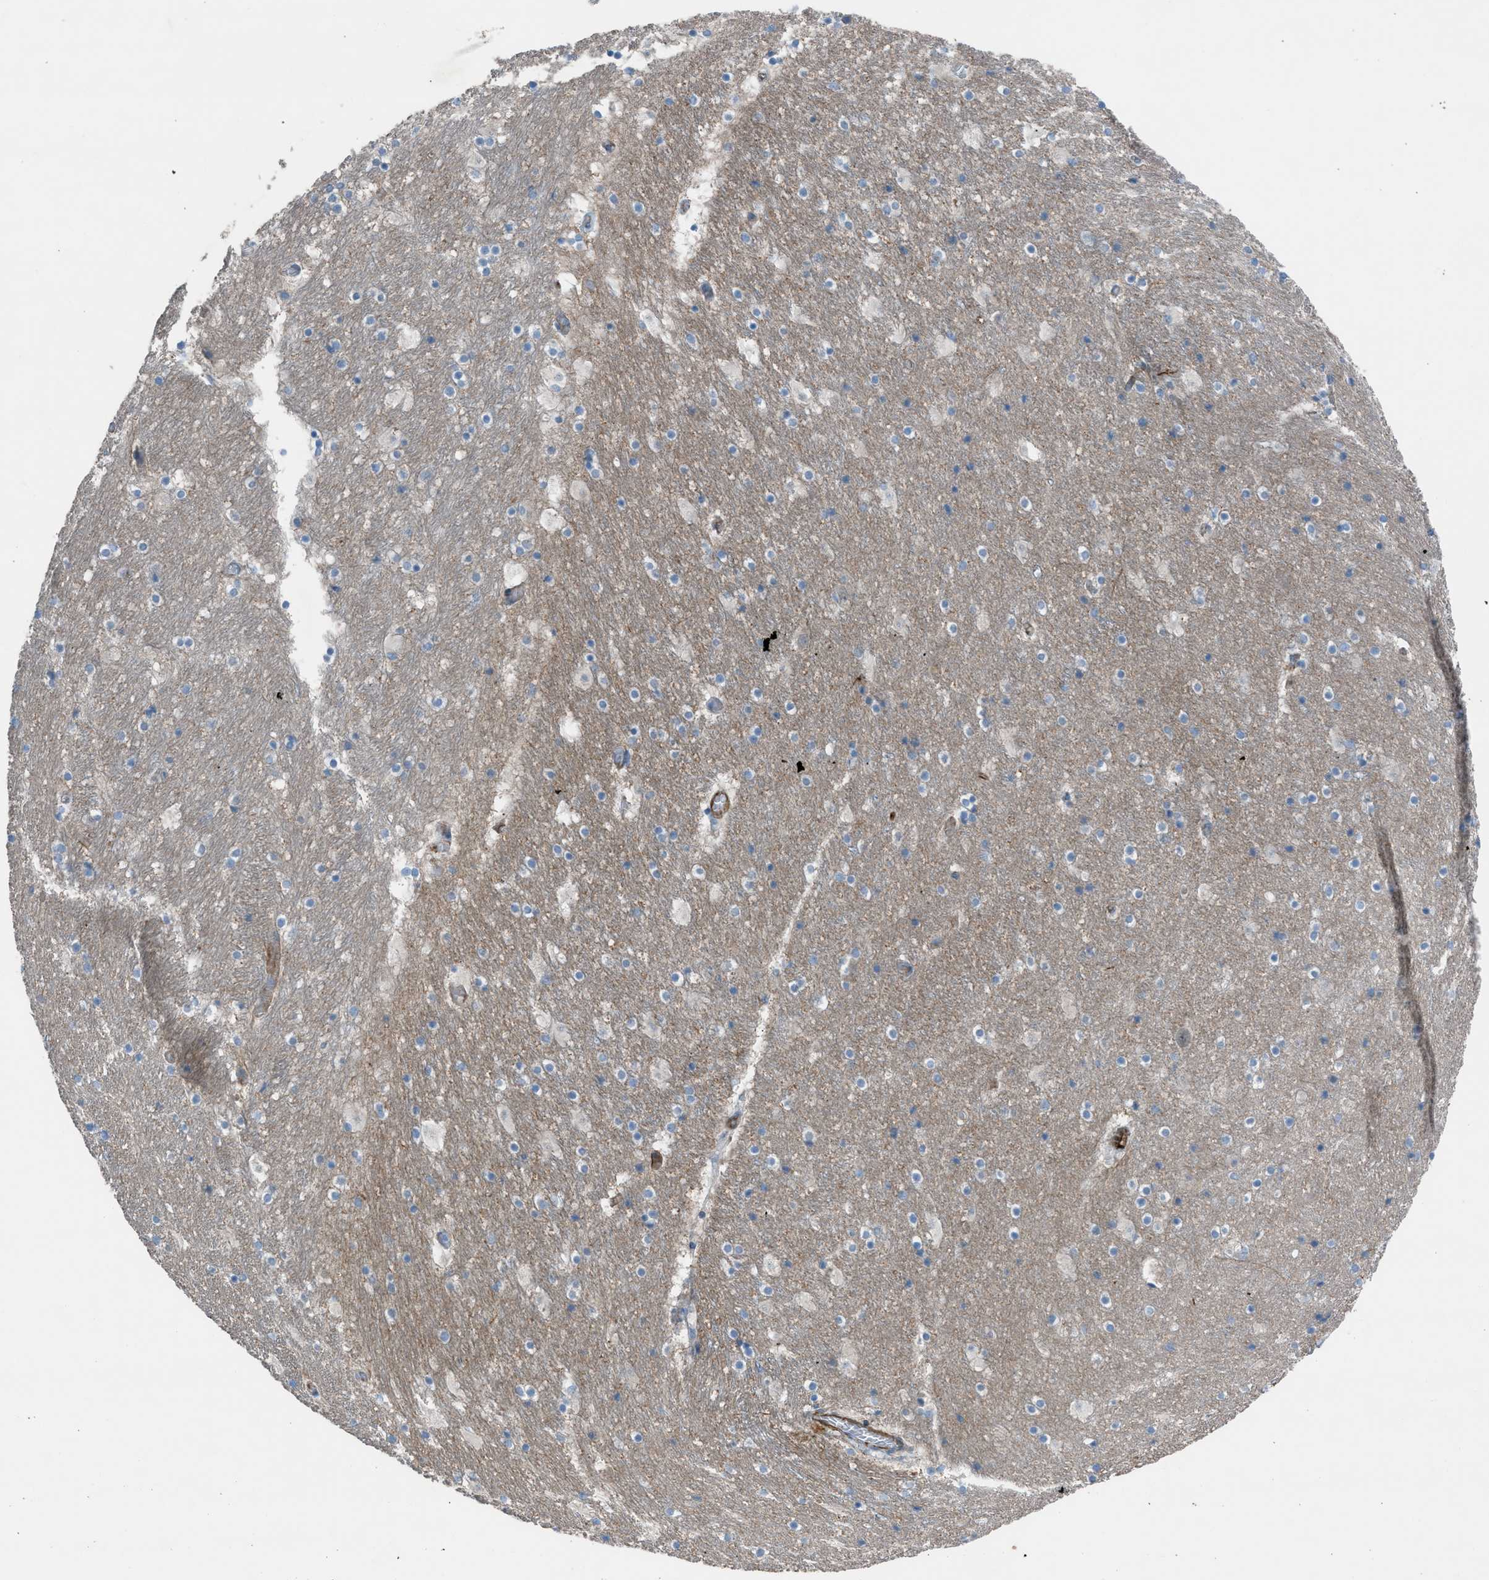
{"staining": {"intensity": "negative", "quantity": "none", "location": "none"}, "tissue": "hippocampus", "cell_type": "Glial cells", "image_type": "normal", "snomed": [{"axis": "morphology", "description": "Normal tissue, NOS"}, {"axis": "topography", "description": "Hippocampus"}], "caption": "Glial cells are negative for brown protein staining in normal hippocampus. Brightfield microscopy of IHC stained with DAB (3,3'-diaminobenzidine) (brown) and hematoxylin (blue), captured at high magnification.", "gene": "CABP7", "patient": {"sex": "male", "age": 45}}